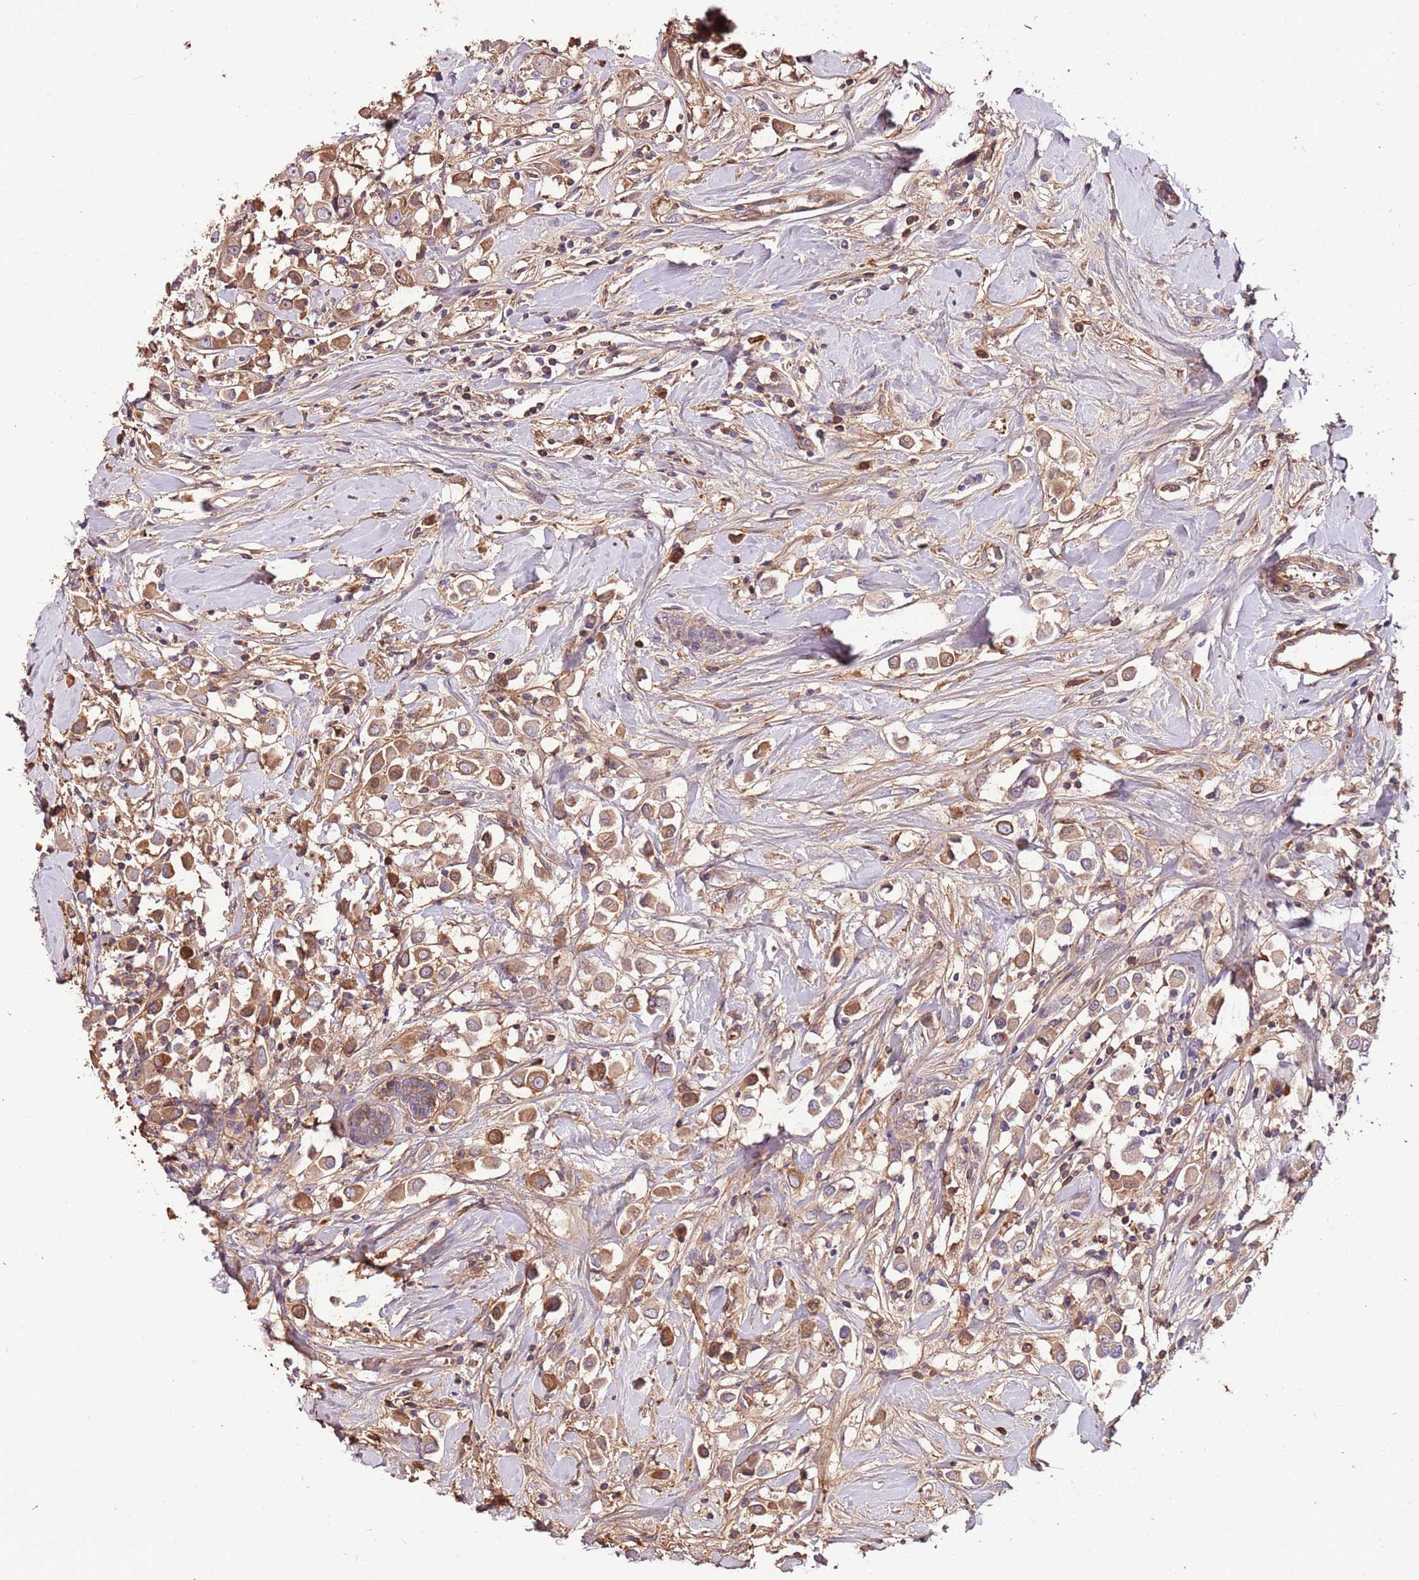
{"staining": {"intensity": "moderate", "quantity": ">75%", "location": "cytoplasmic/membranous"}, "tissue": "breast cancer", "cell_type": "Tumor cells", "image_type": "cancer", "snomed": [{"axis": "morphology", "description": "Duct carcinoma"}, {"axis": "topography", "description": "Breast"}], "caption": "Immunohistochemical staining of human breast cancer (intraductal carcinoma) displays medium levels of moderate cytoplasmic/membranous protein positivity in approximately >75% of tumor cells. The staining is performed using DAB (3,3'-diaminobenzidine) brown chromogen to label protein expression. The nuclei are counter-stained blue using hematoxylin.", "gene": "DENR", "patient": {"sex": "female", "age": 61}}